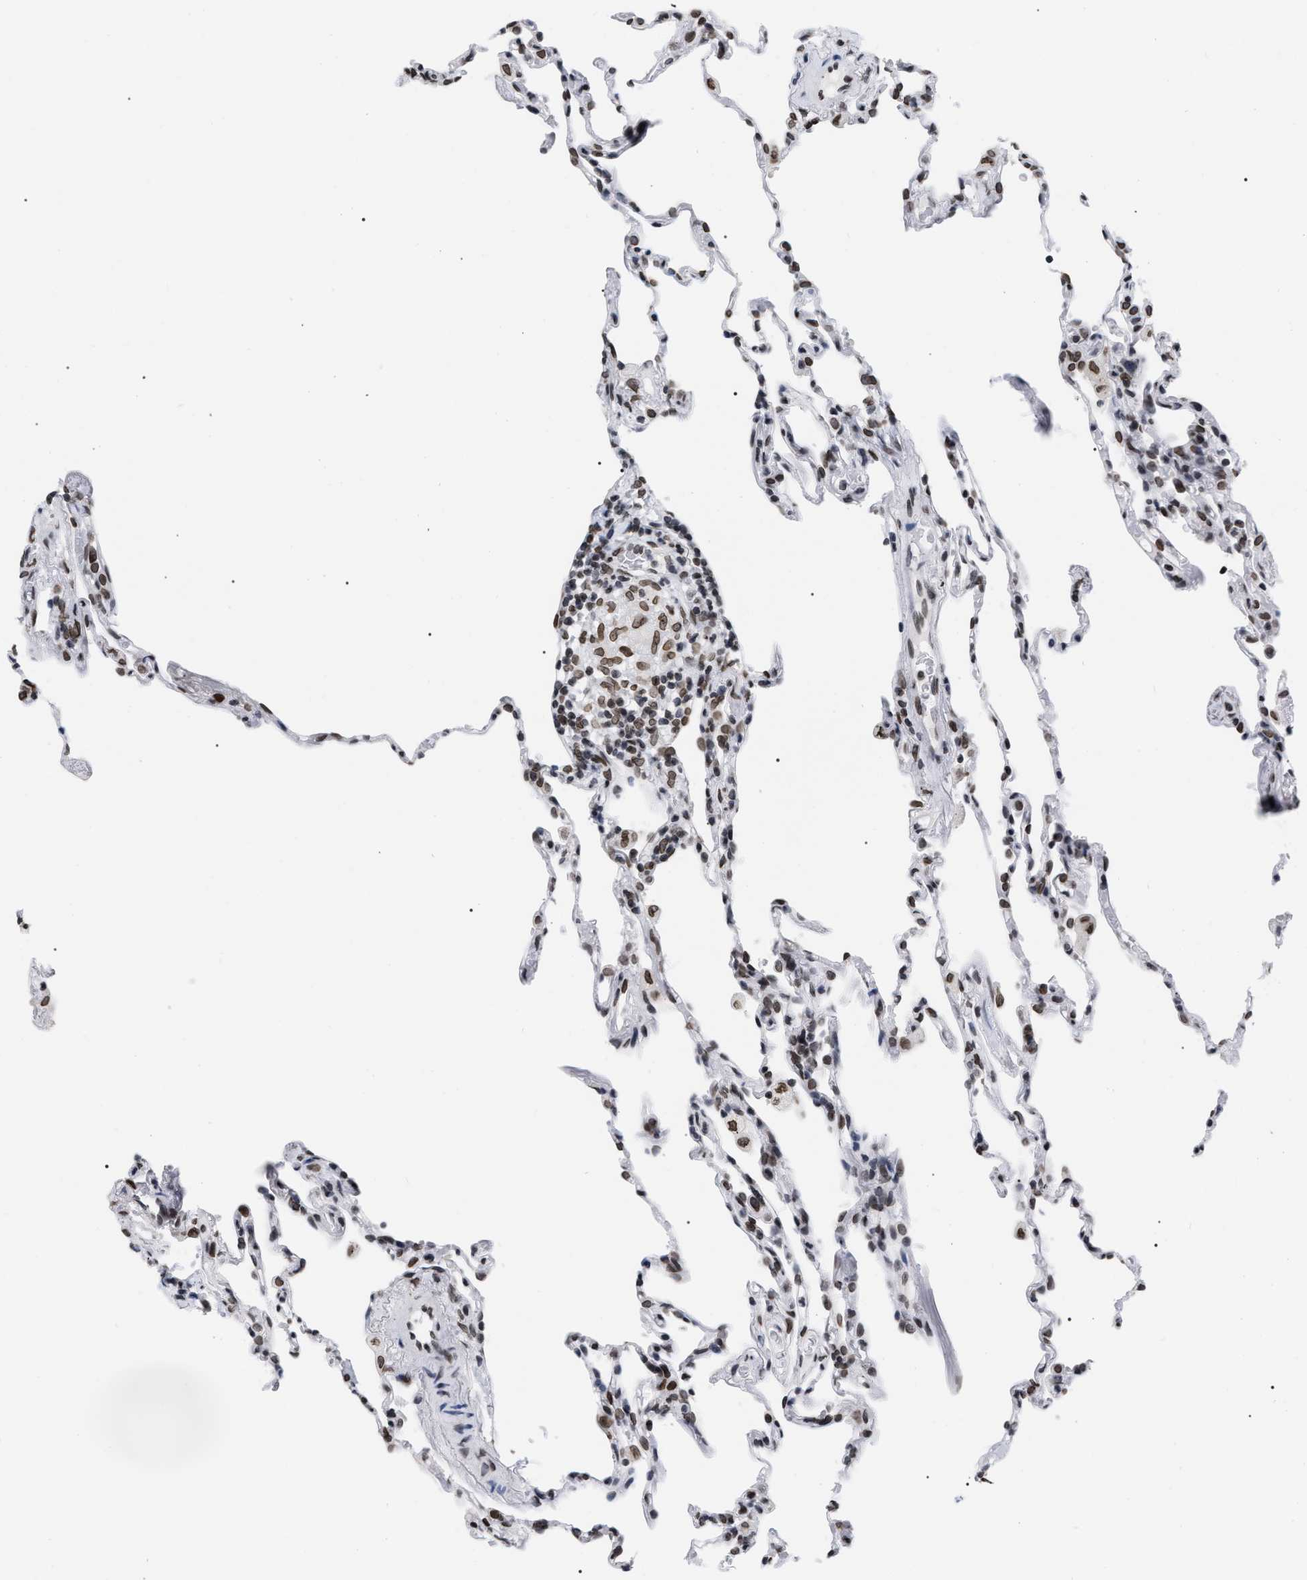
{"staining": {"intensity": "moderate", "quantity": ">75%", "location": "nuclear"}, "tissue": "lung", "cell_type": "Alveolar cells", "image_type": "normal", "snomed": [{"axis": "morphology", "description": "Normal tissue, NOS"}, {"axis": "topography", "description": "Lung"}], "caption": "The photomicrograph shows immunohistochemical staining of unremarkable lung. There is moderate nuclear positivity is present in approximately >75% of alveolar cells. (DAB (3,3'-diaminobenzidine) IHC with brightfield microscopy, high magnification).", "gene": "TPR", "patient": {"sex": "male", "age": 59}}